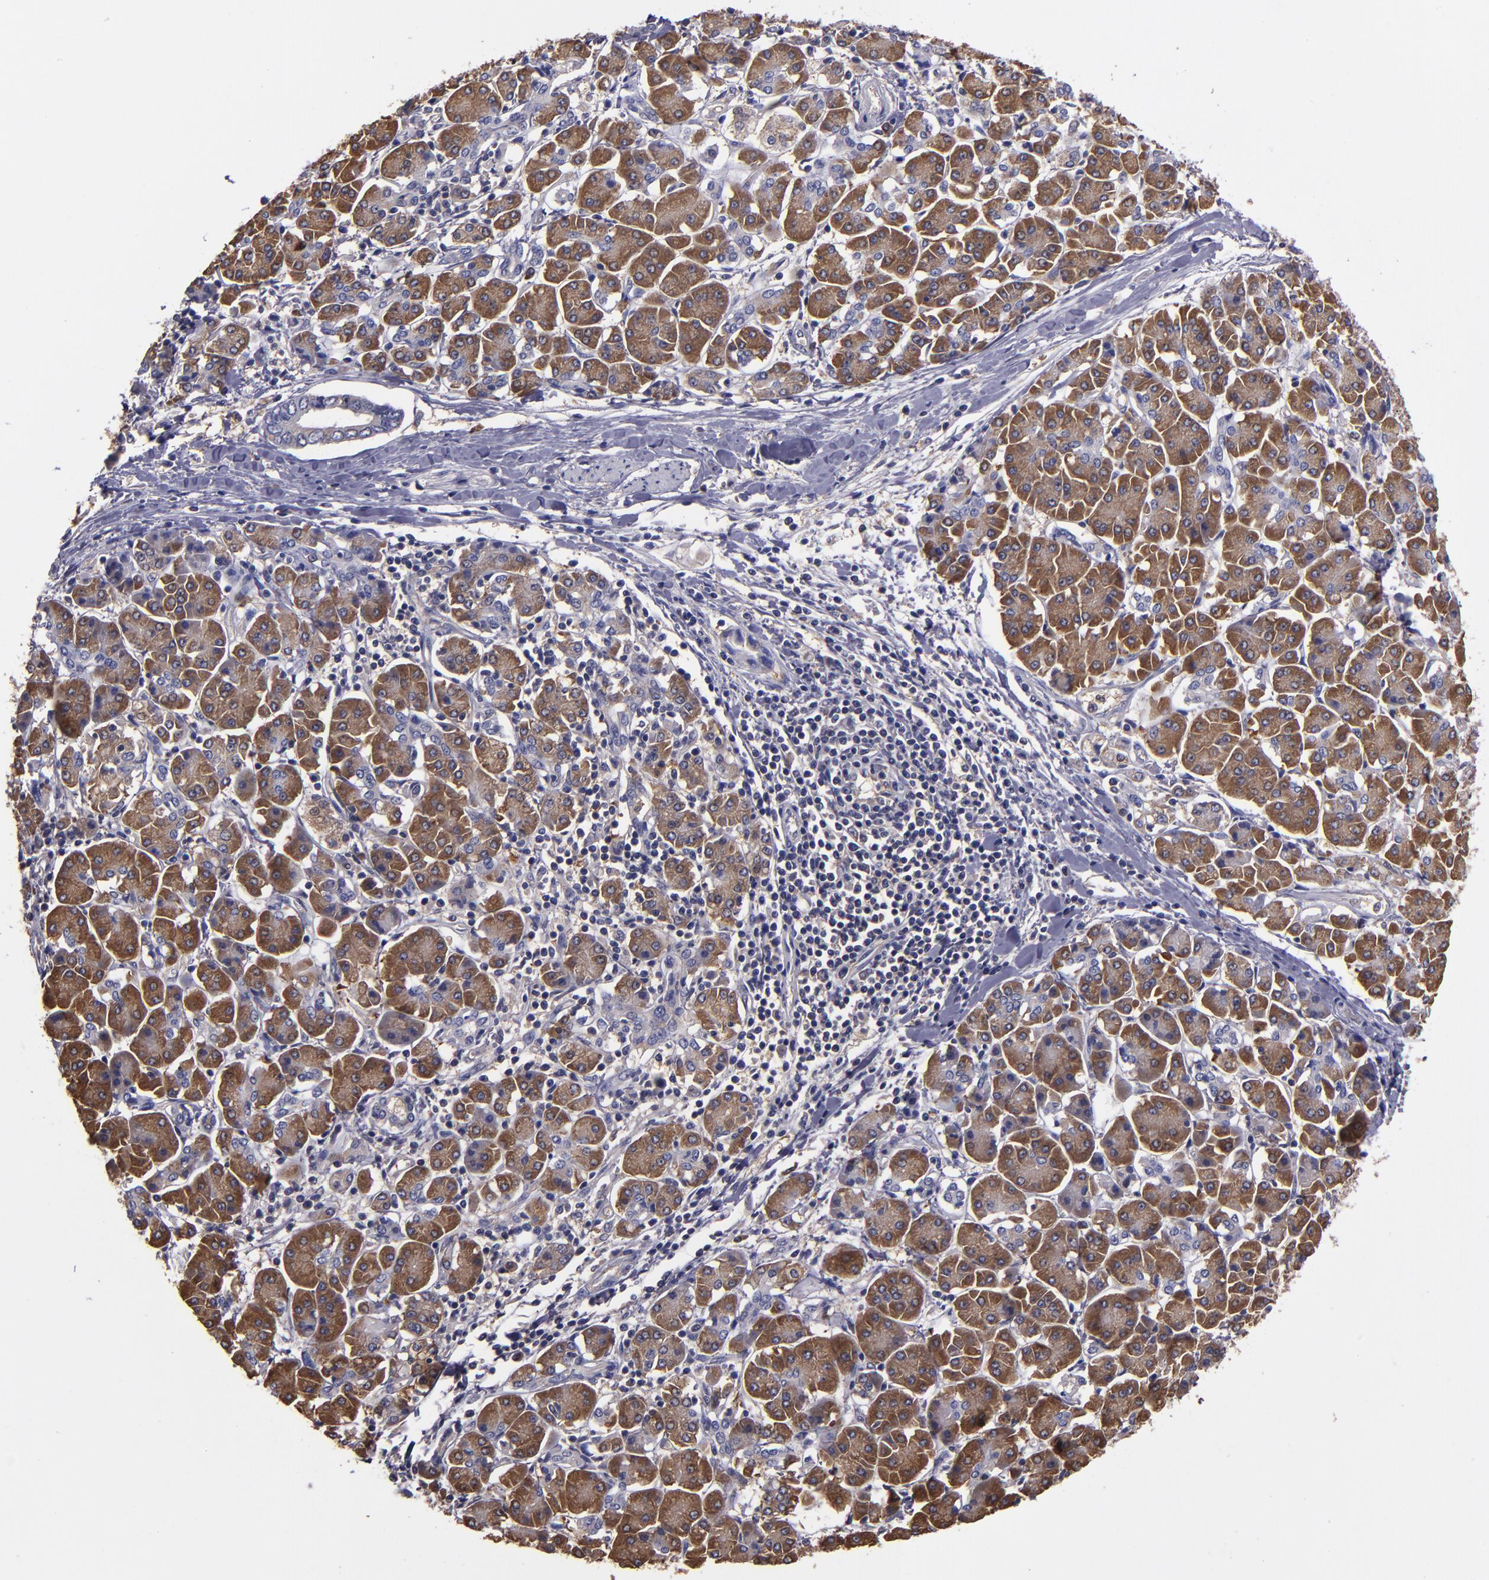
{"staining": {"intensity": "moderate", "quantity": "25%-75%", "location": "cytoplasmic/membranous"}, "tissue": "pancreatic cancer", "cell_type": "Tumor cells", "image_type": "cancer", "snomed": [{"axis": "morphology", "description": "Adenocarcinoma, NOS"}, {"axis": "topography", "description": "Pancreas"}], "caption": "Tumor cells reveal moderate cytoplasmic/membranous expression in about 25%-75% of cells in pancreatic adenocarcinoma. (Stains: DAB (3,3'-diaminobenzidine) in brown, nuclei in blue, Microscopy: brightfield microscopy at high magnification).", "gene": "CARS1", "patient": {"sex": "female", "age": 57}}